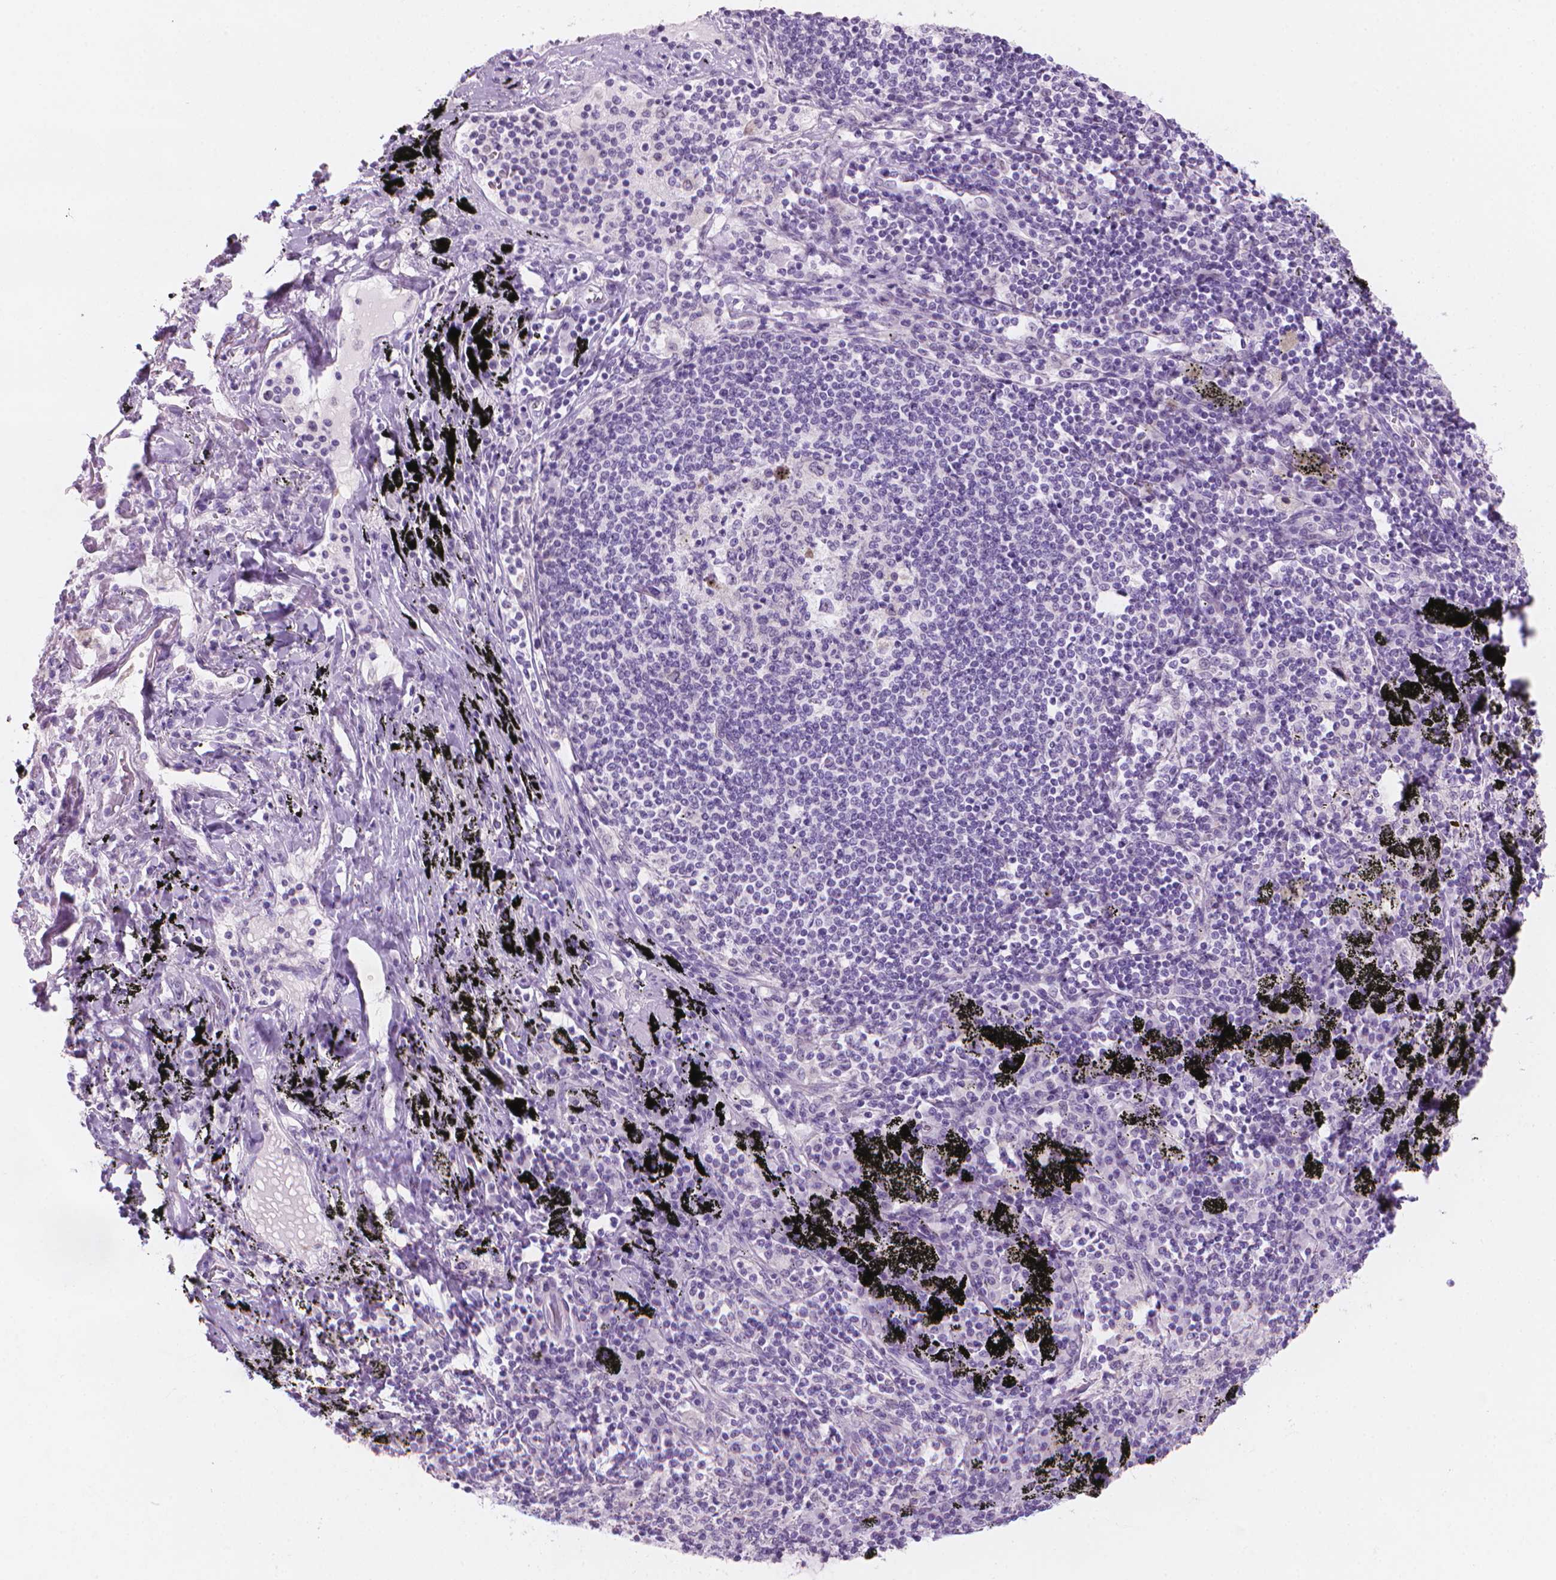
{"staining": {"intensity": "negative", "quantity": "none", "location": "none"}, "tissue": "adipose tissue", "cell_type": "Adipocytes", "image_type": "normal", "snomed": [{"axis": "morphology", "description": "Normal tissue, NOS"}, {"axis": "topography", "description": "Bronchus"}, {"axis": "topography", "description": "Lung"}], "caption": "Adipocytes show no significant positivity in normal adipose tissue. (Brightfield microscopy of DAB (3,3'-diaminobenzidine) IHC at high magnification).", "gene": "ENSG00000187186", "patient": {"sex": "female", "age": 57}}